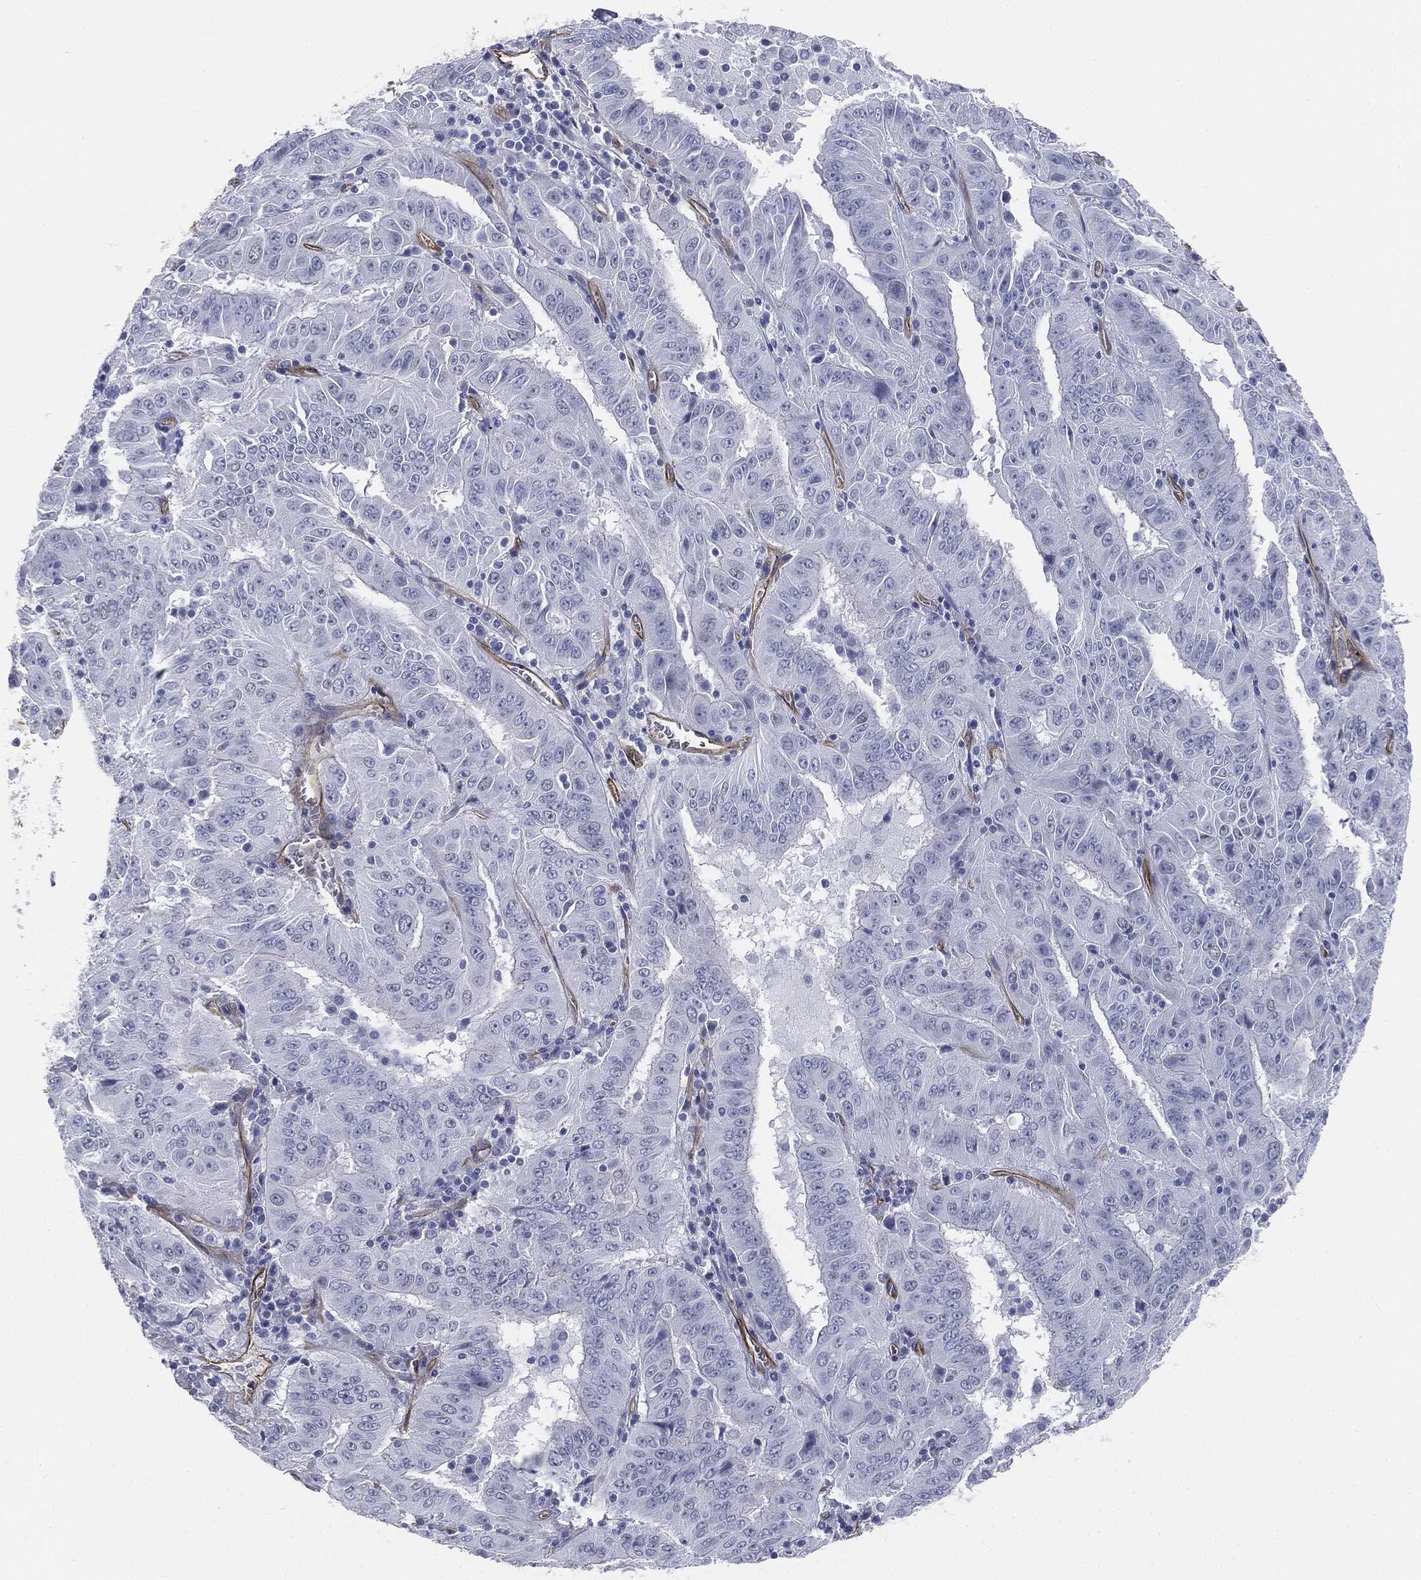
{"staining": {"intensity": "negative", "quantity": "none", "location": "none"}, "tissue": "pancreatic cancer", "cell_type": "Tumor cells", "image_type": "cancer", "snomed": [{"axis": "morphology", "description": "Adenocarcinoma, NOS"}, {"axis": "topography", "description": "Pancreas"}], "caption": "IHC image of neoplastic tissue: human pancreatic adenocarcinoma stained with DAB shows no significant protein staining in tumor cells.", "gene": "MUC5AC", "patient": {"sex": "male", "age": 63}}